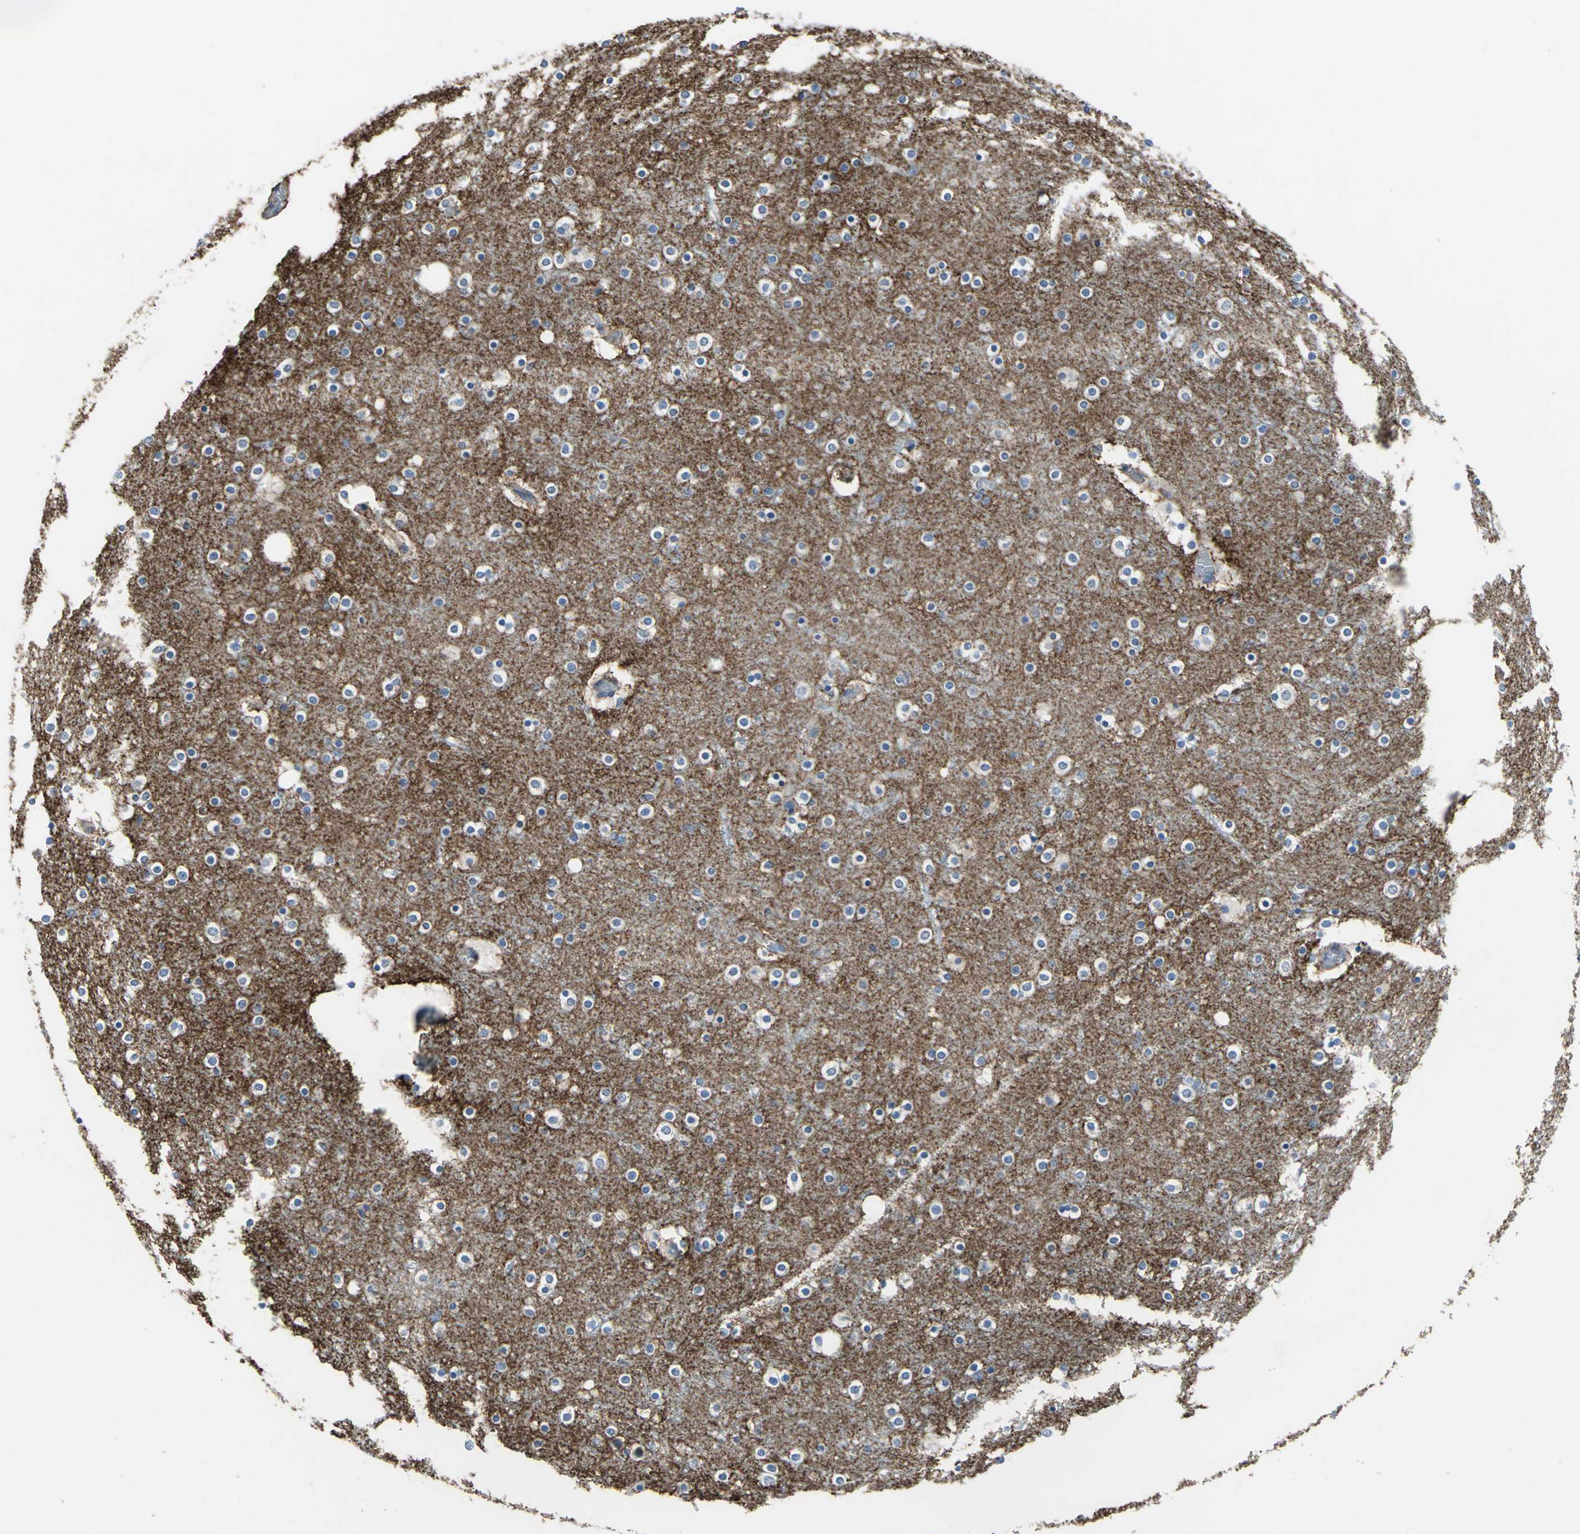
{"staining": {"intensity": "weak", "quantity": "25%-75%", "location": "cytoplasmic/membranous"}, "tissue": "cerebral cortex", "cell_type": "Endothelial cells", "image_type": "normal", "snomed": [{"axis": "morphology", "description": "Normal tissue, NOS"}, {"axis": "topography", "description": "Cerebral cortex"}], "caption": "The photomicrograph reveals a brown stain indicating the presence of a protein in the cytoplasmic/membranous of endothelial cells in cerebral cortex.", "gene": "CD44", "patient": {"sex": "female", "age": 54}}